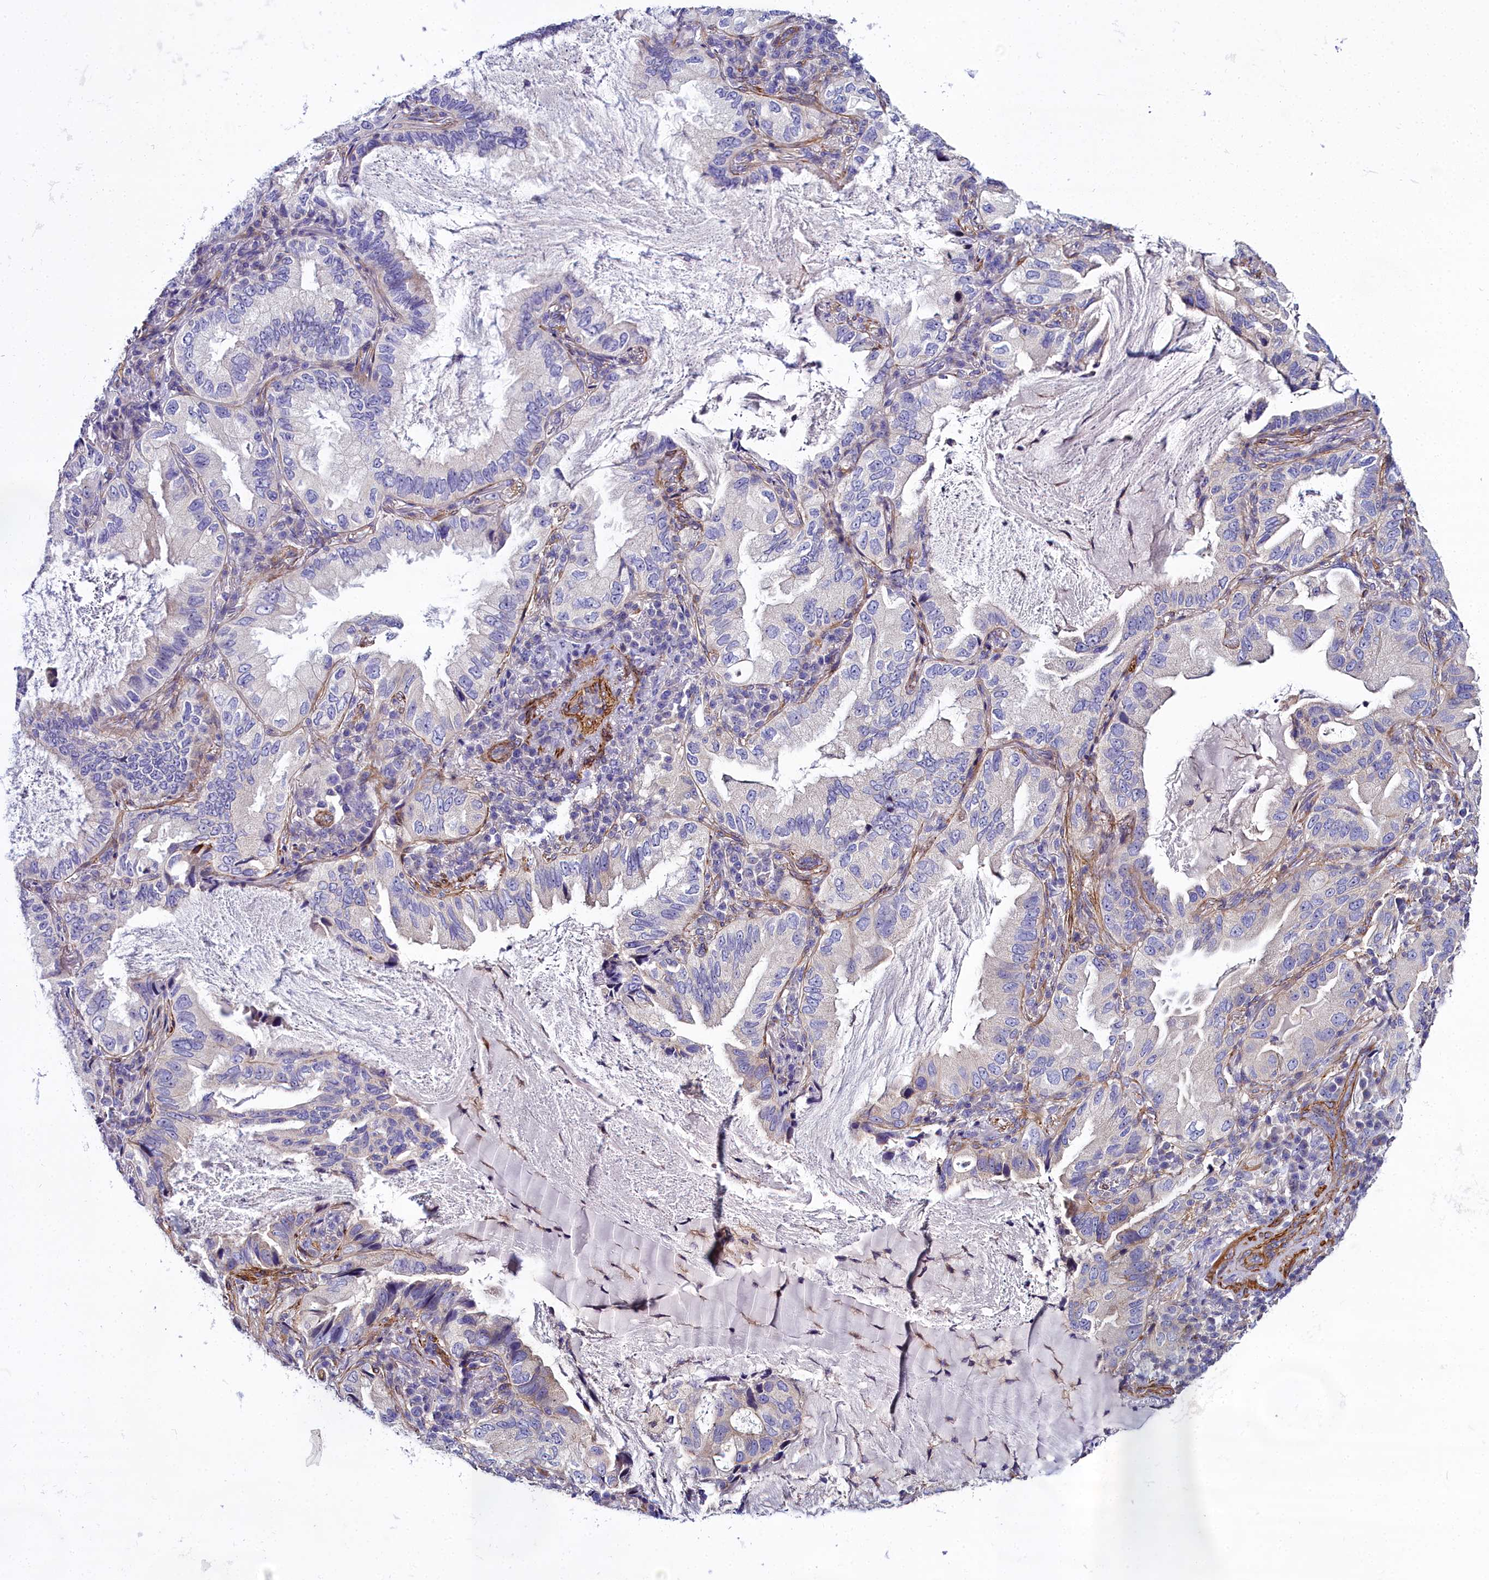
{"staining": {"intensity": "negative", "quantity": "none", "location": "none"}, "tissue": "lung cancer", "cell_type": "Tumor cells", "image_type": "cancer", "snomed": [{"axis": "morphology", "description": "Adenocarcinoma, NOS"}, {"axis": "topography", "description": "Lung"}], "caption": "Immunohistochemistry of human adenocarcinoma (lung) exhibits no staining in tumor cells.", "gene": "FADS3", "patient": {"sex": "female", "age": 69}}